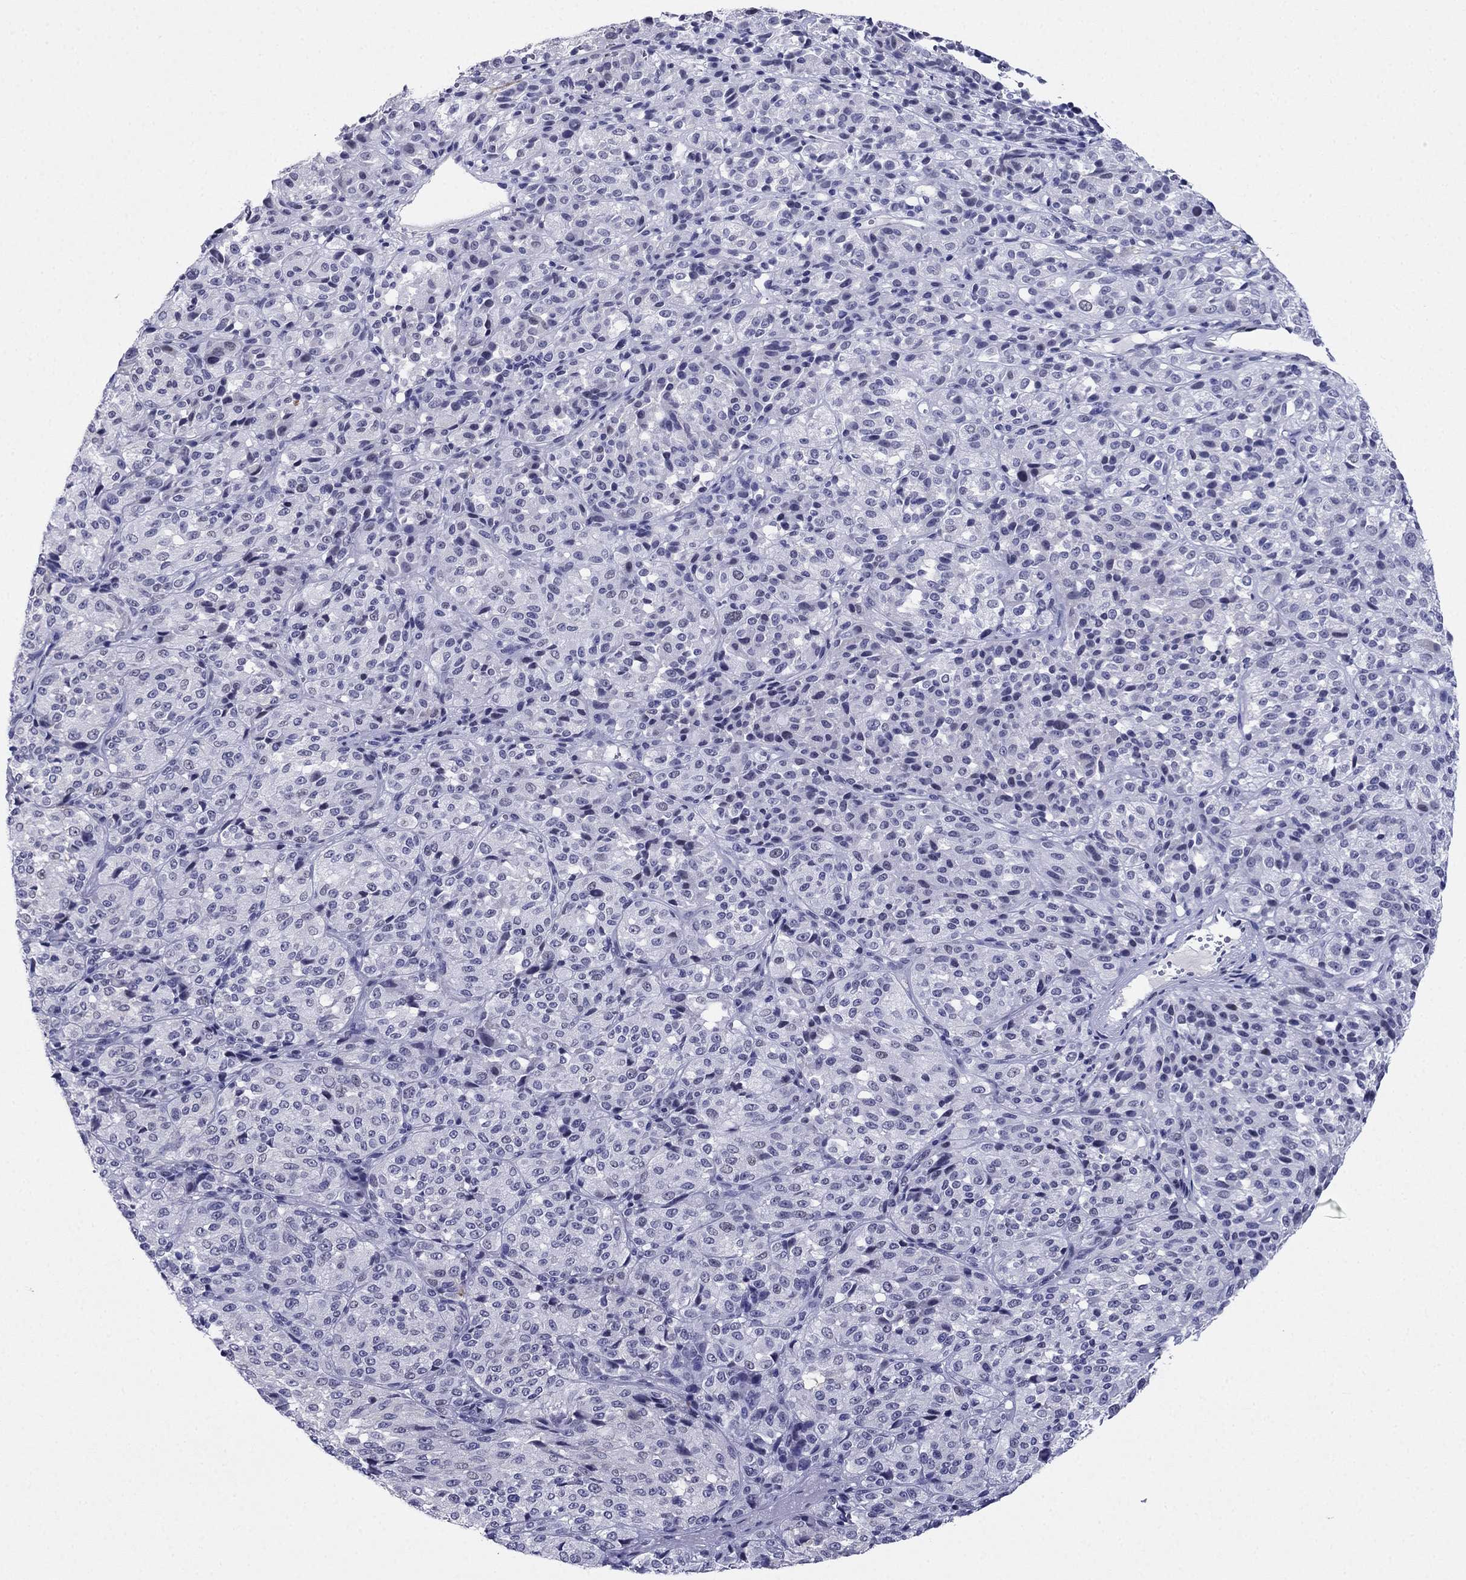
{"staining": {"intensity": "weak", "quantity": "<25%", "location": "nuclear"}, "tissue": "melanoma", "cell_type": "Tumor cells", "image_type": "cancer", "snomed": [{"axis": "morphology", "description": "Malignant melanoma, Metastatic site"}, {"axis": "topography", "description": "Brain"}], "caption": "Human melanoma stained for a protein using immunohistochemistry demonstrates no positivity in tumor cells.", "gene": "PPM1G", "patient": {"sex": "female", "age": 56}}